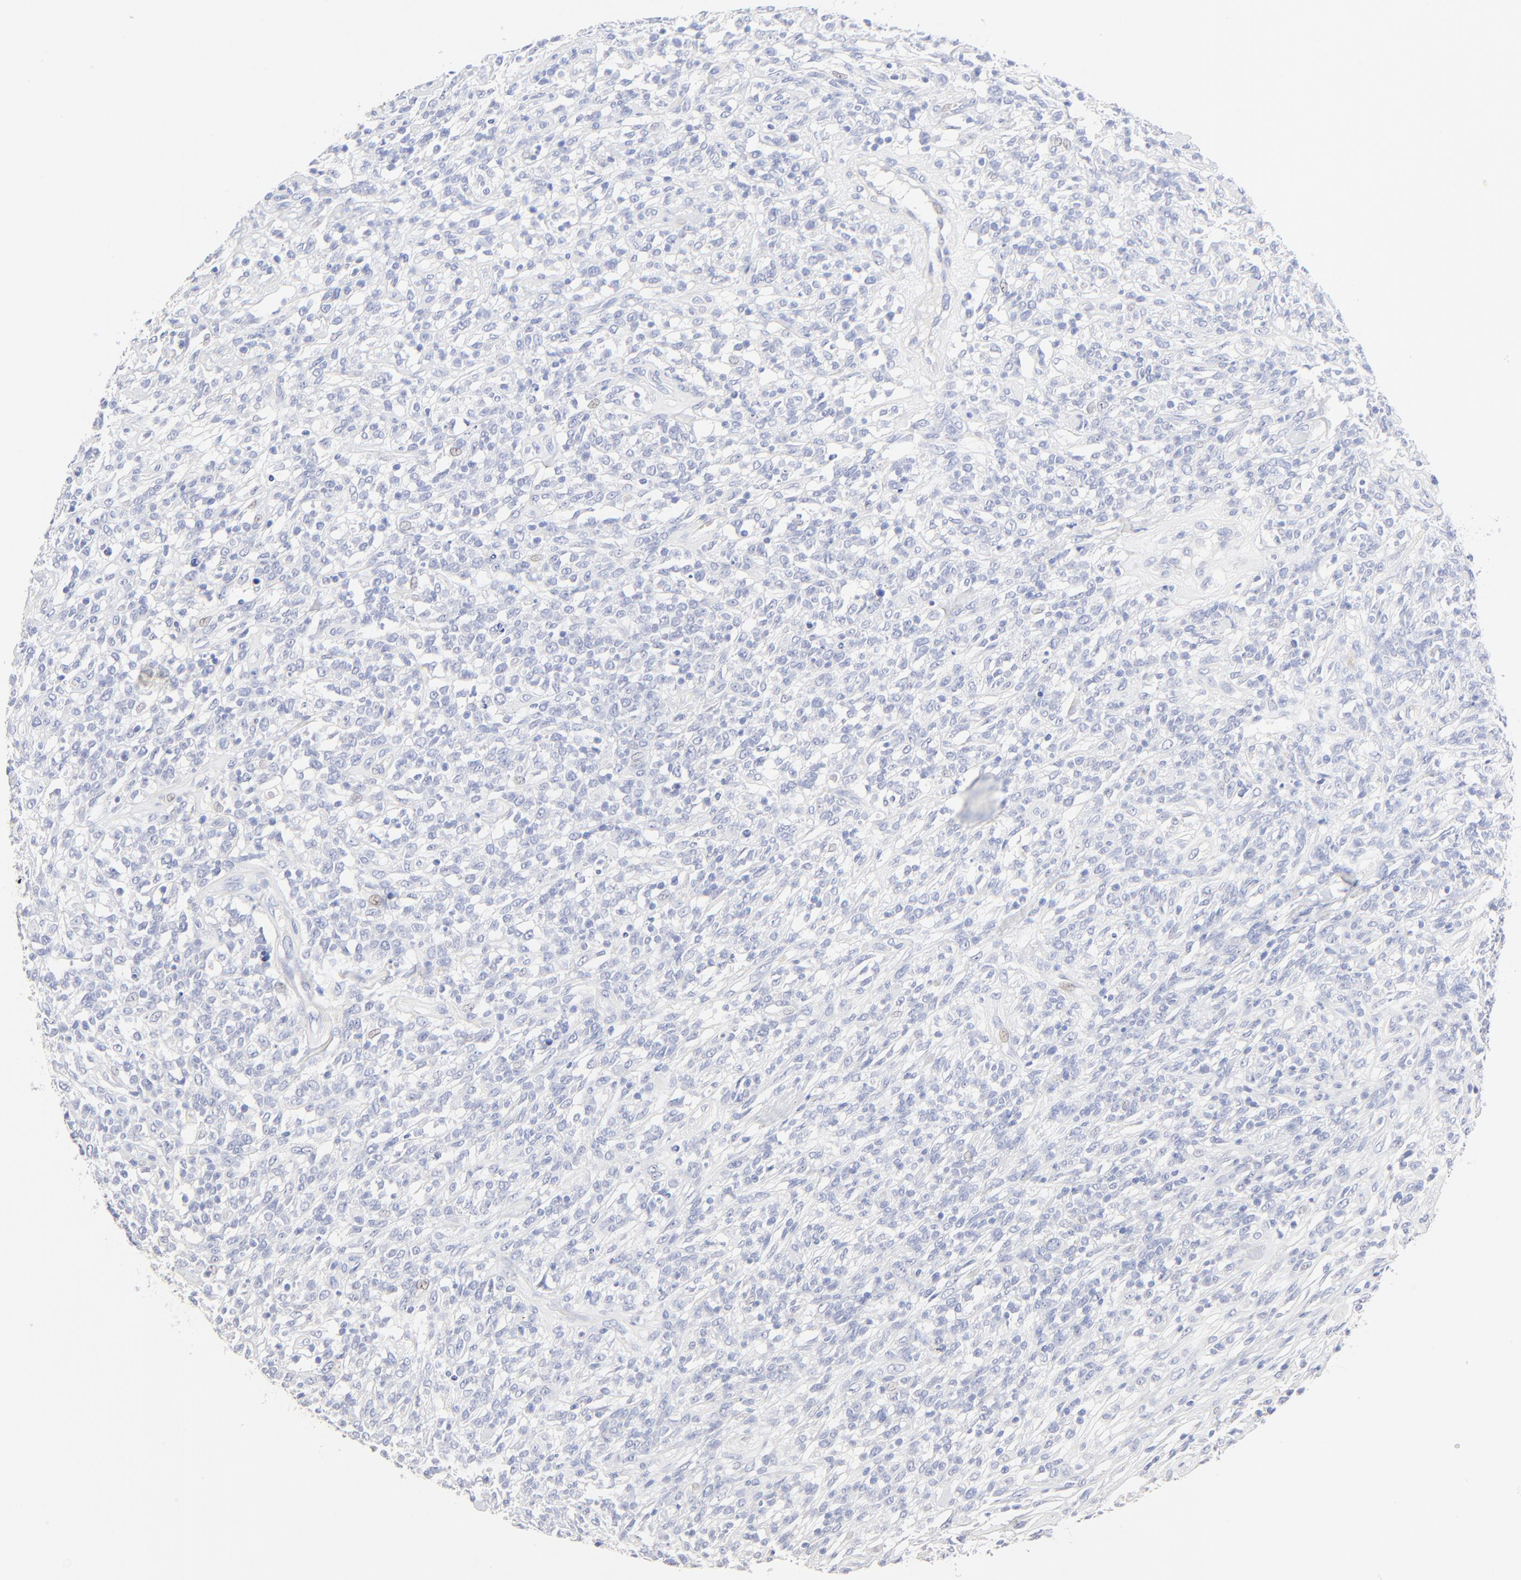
{"staining": {"intensity": "negative", "quantity": "none", "location": "none"}, "tissue": "lymphoma", "cell_type": "Tumor cells", "image_type": "cancer", "snomed": [{"axis": "morphology", "description": "Malignant lymphoma, non-Hodgkin's type, High grade"}, {"axis": "topography", "description": "Lymph node"}], "caption": "Tumor cells show no significant protein expression in high-grade malignant lymphoma, non-Hodgkin's type. (Stains: DAB (3,3'-diaminobenzidine) immunohistochemistry (IHC) with hematoxylin counter stain, Microscopy: brightfield microscopy at high magnification).", "gene": "SULT4A1", "patient": {"sex": "female", "age": 73}}